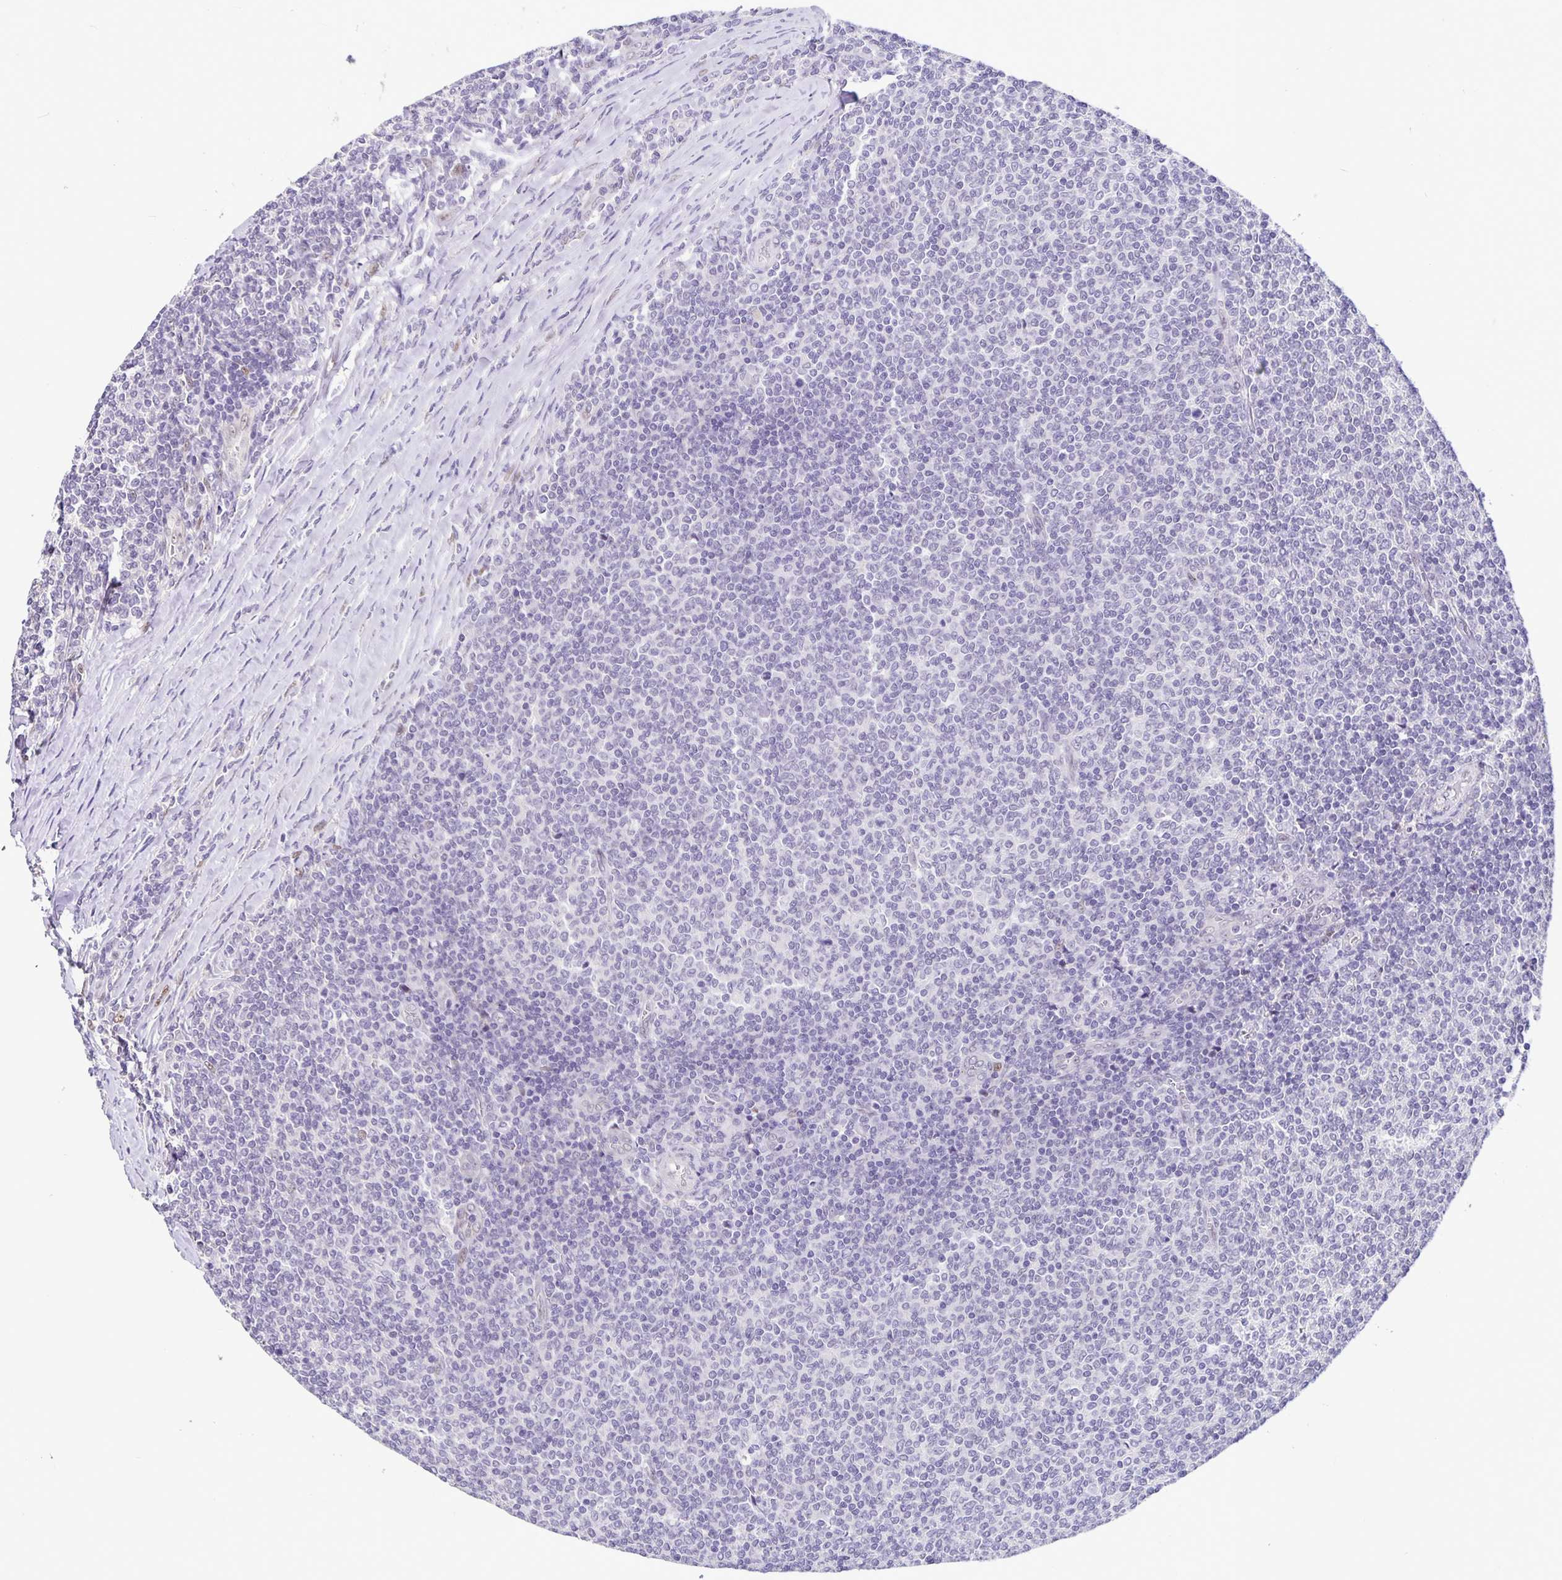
{"staining": {"intensity": "negative", "quantity": "none", "location": "none"}, "tissue": "lymphoma", "cell_type": "Tumor cells", "image_type": "cancer", "snomed": [{"axis": "morphology", "description": "Malignant lymphoma, non-Hodgkin's type, Low grade"}, {"axis": "topography", "description": "Lymph node"}], "caption": "Immunohistochemical staining of low-grade malignant lymphoma, non-Hodgkin's type displays no significant positivity in tumor cells.", "gene": "FOSL2", "patient": {"sex": "male", "age": 52}}